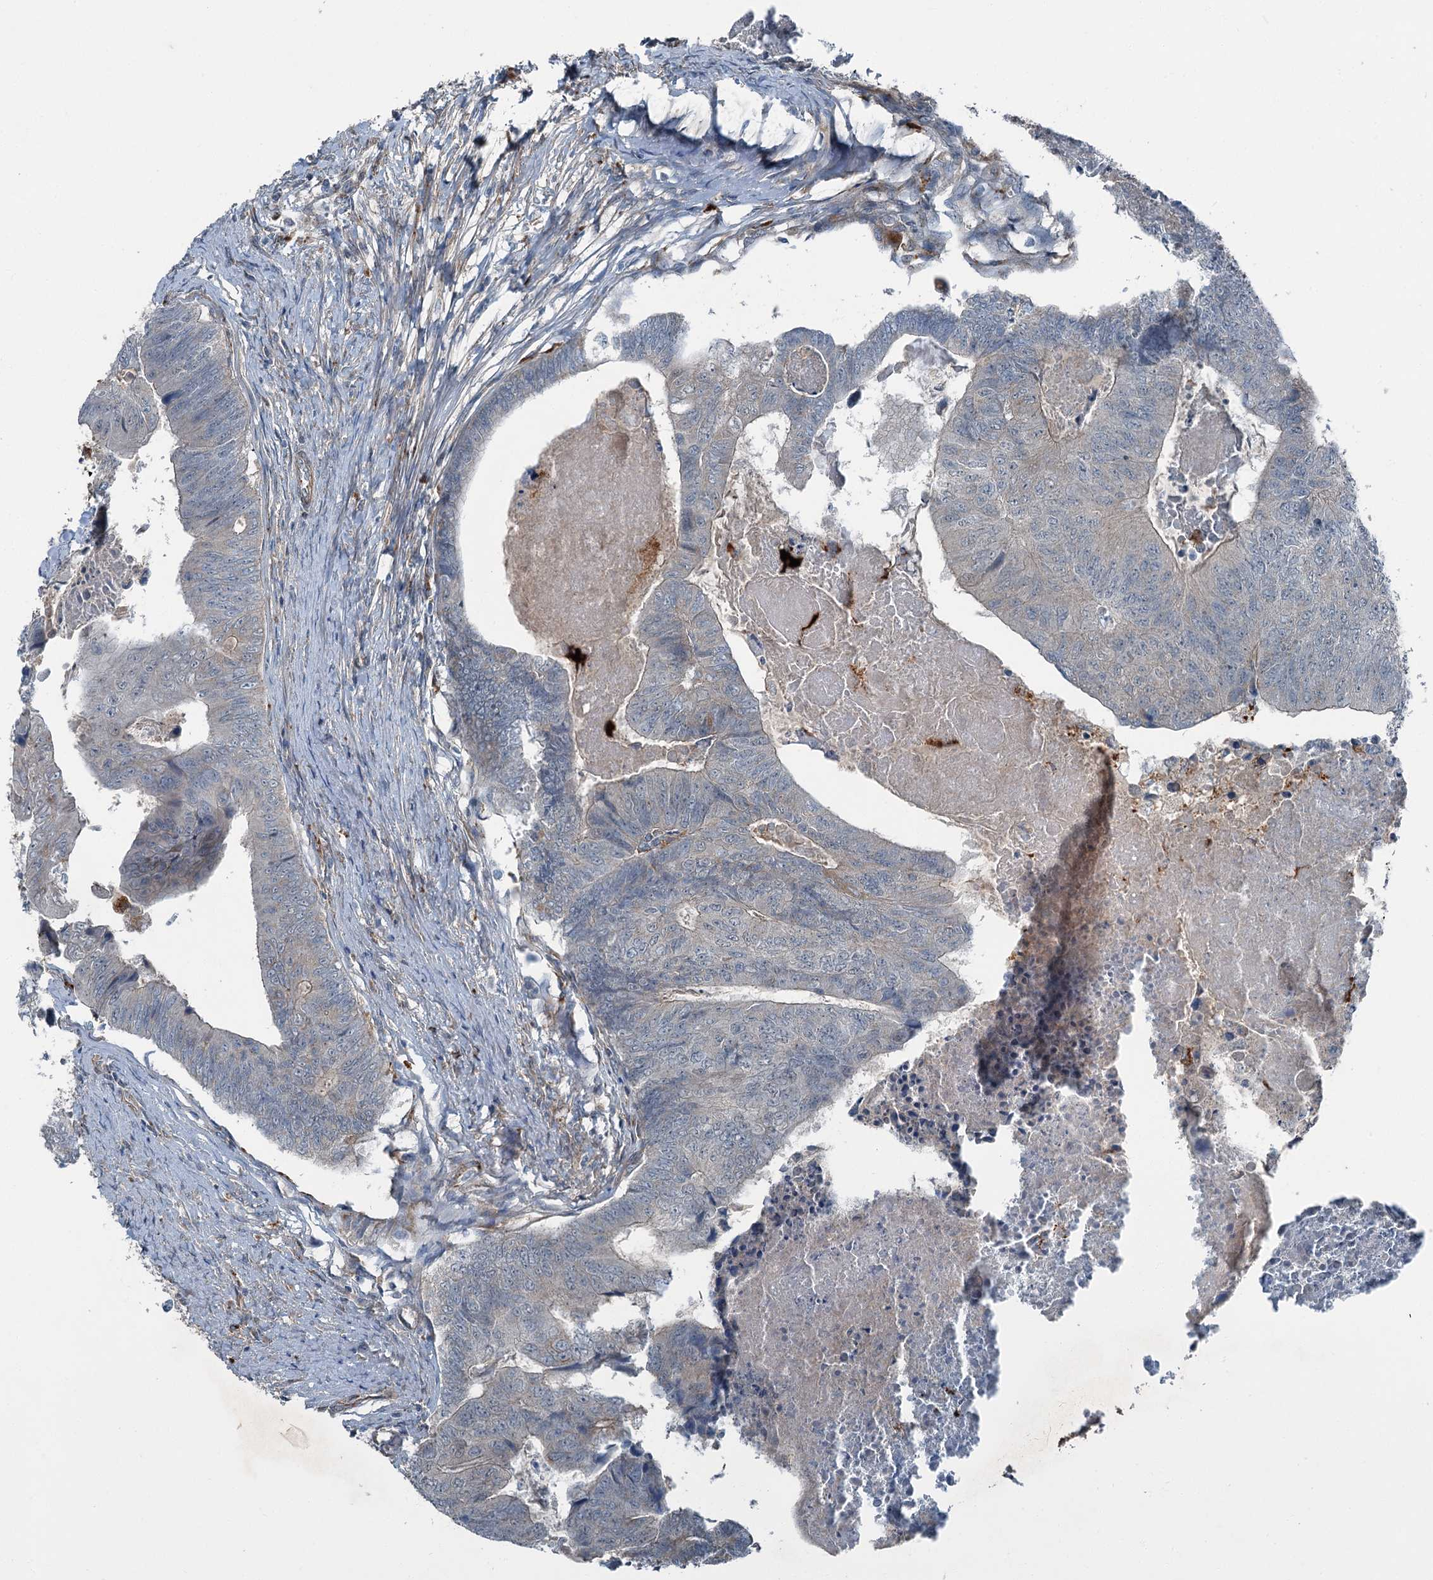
{"staining": {"intensity": "negative", "quantity": "none", "location": "none"}, "tissue": "colorectal cancer", "cell_type": "Tumor cells", "image_type": "cancer", "snomed": [{"axis": "morphology", "description": "Adenocarcinoma, NOS"}, {"axis": "topography", "description": "Colon"}], "caption": "Immunohistochemistry of human colorectal adenocarcinoma reveals no staining in tumor cells.", "gene": "AXL", "patient": {"sex": "female", "age": 67}}